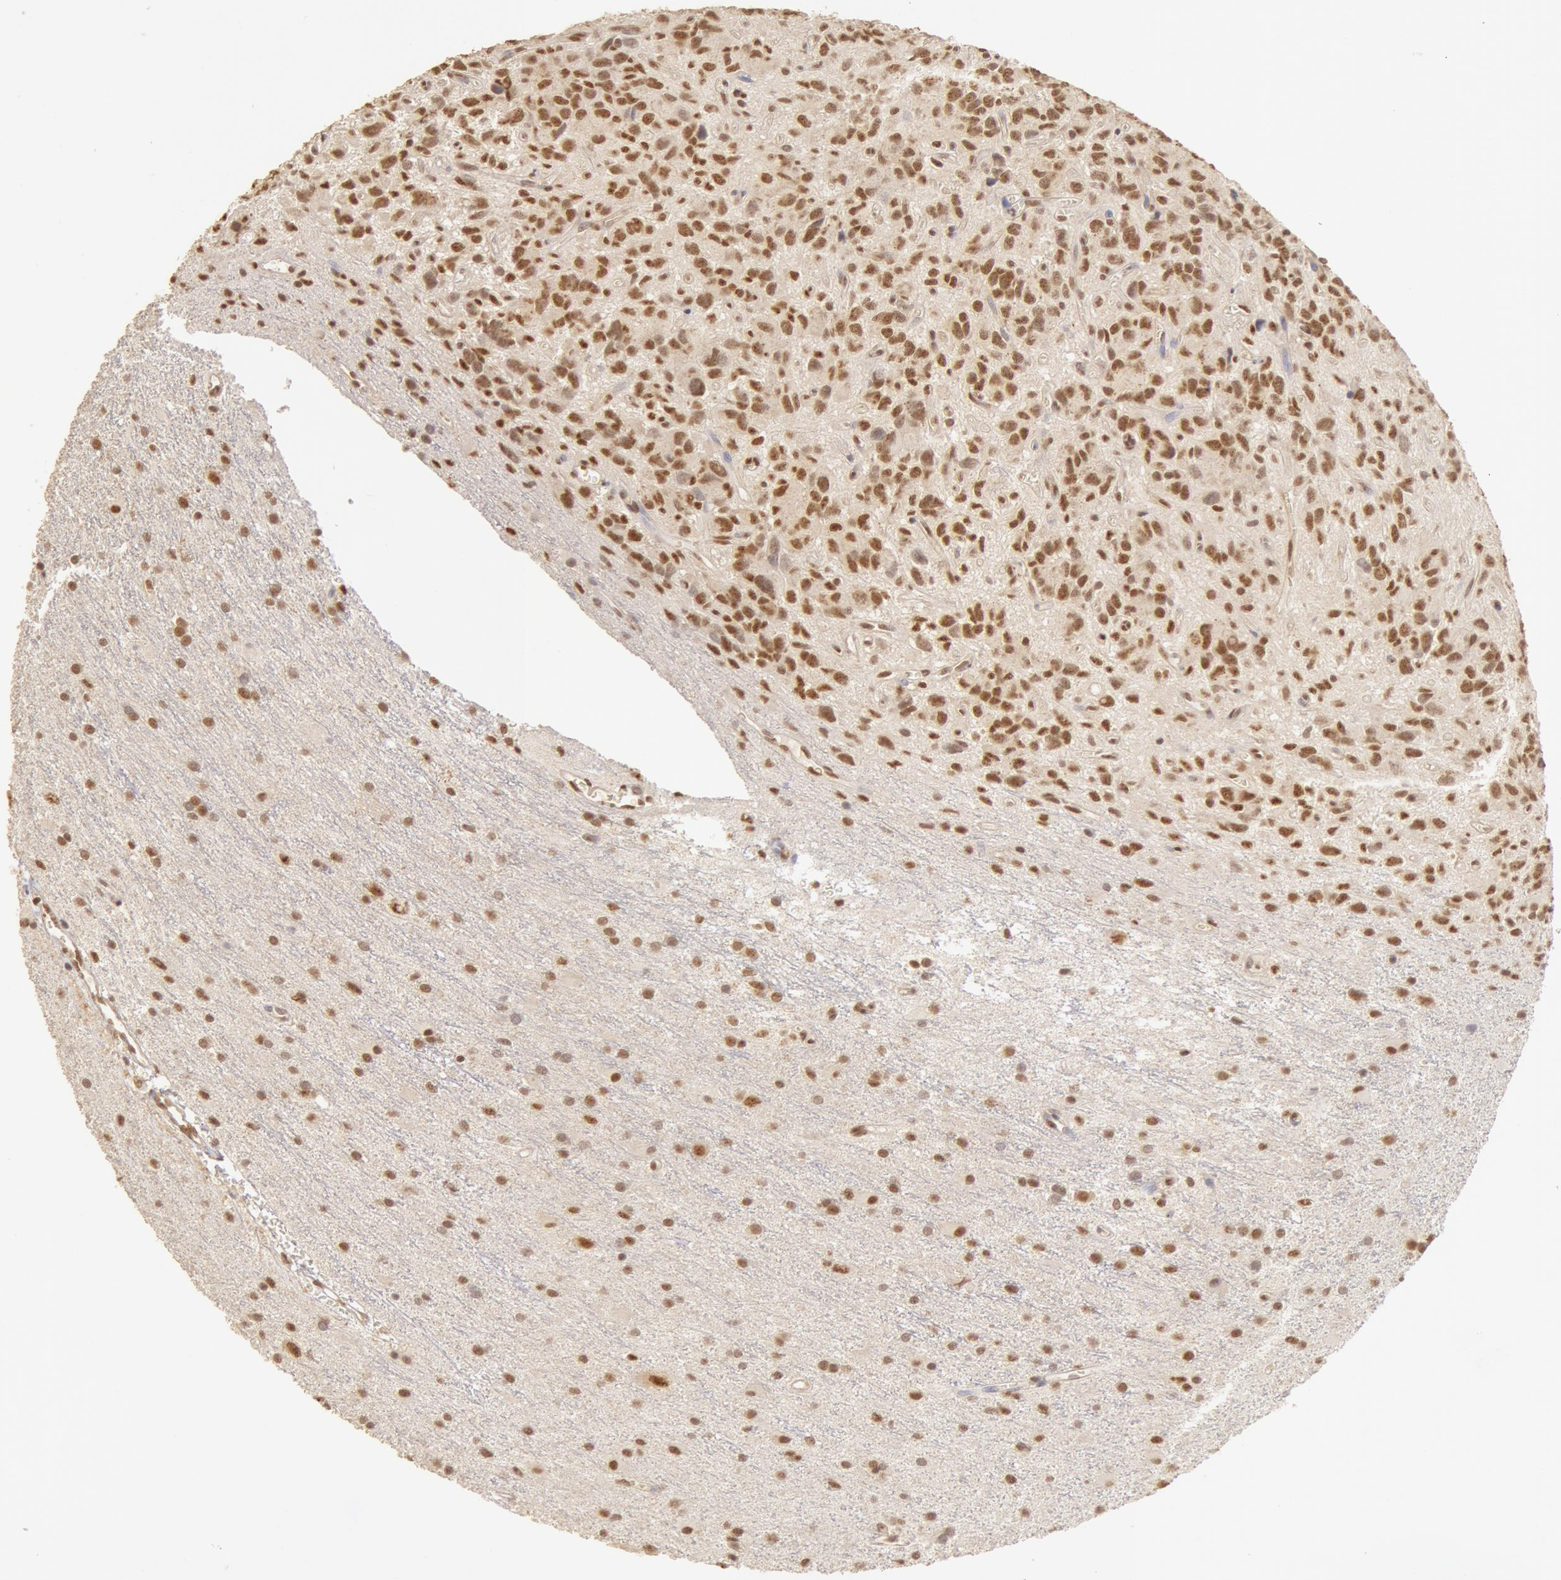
{"staining": {"intensity": "strong", "quantity": ">75%", "location": "nuclear"}, "tissue": "glioma", "cell_type": "Tumor cells", "image_type": "cancer", "snomed": [{"axis": "morphology", "description": "Glioma, malignant, Low grade"}, {"axis": "topography", "description": "Brain"}], "caption": "Immunohistochemistry (IHC) (DAB) staining of human glioma shows strong nuclear protein positivity in approximately >75% of tumor cells. The staining is performed using DAB brown chromogen to label protein expression. The nuclei are counter-stained blue using hematoxylin.", "gene": "SNRNP70", "patient": {"sex": "female", "age": 15}}